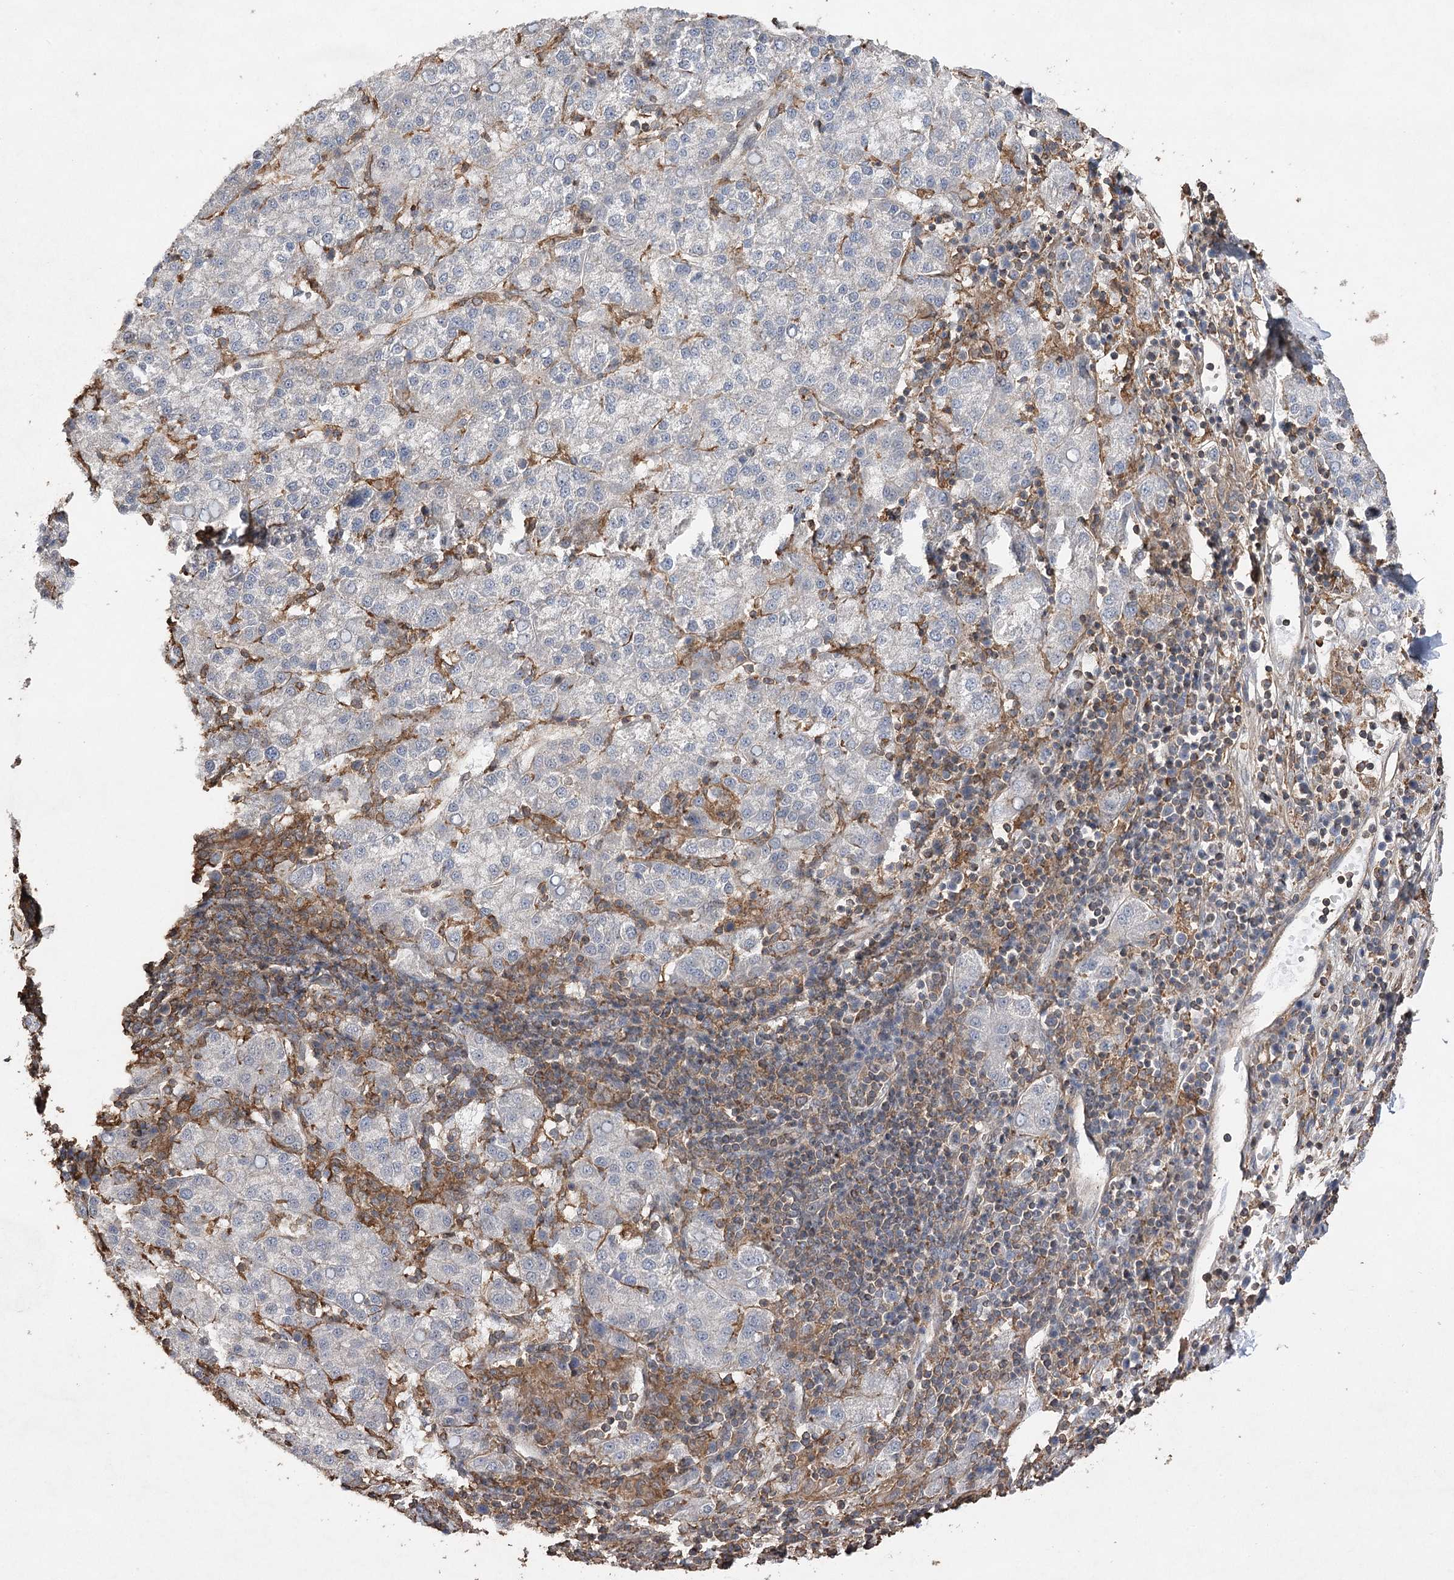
{"staining": {"intensity": "negative", "quantity": "none", "location": "none"}, "tissue": "liver cancer", "cell_type": "Tumor cells", "image_type": "cancer", "snomed": [{"axis": "morphology", "description": "Carcinoma, Hepatocellular, NOS"}, {"axis": "topography", "description": "Liver"}], "caption": "IHC histopathology image of neoplastic tissue: human hepatocellular carcinoma (liver) stained with DAB (3,3'-diaminobenzidine) displays no significant protein expression in tumor cells.", "gene": "OBSL1", "patient": {"sex": "female", "age": 58}}